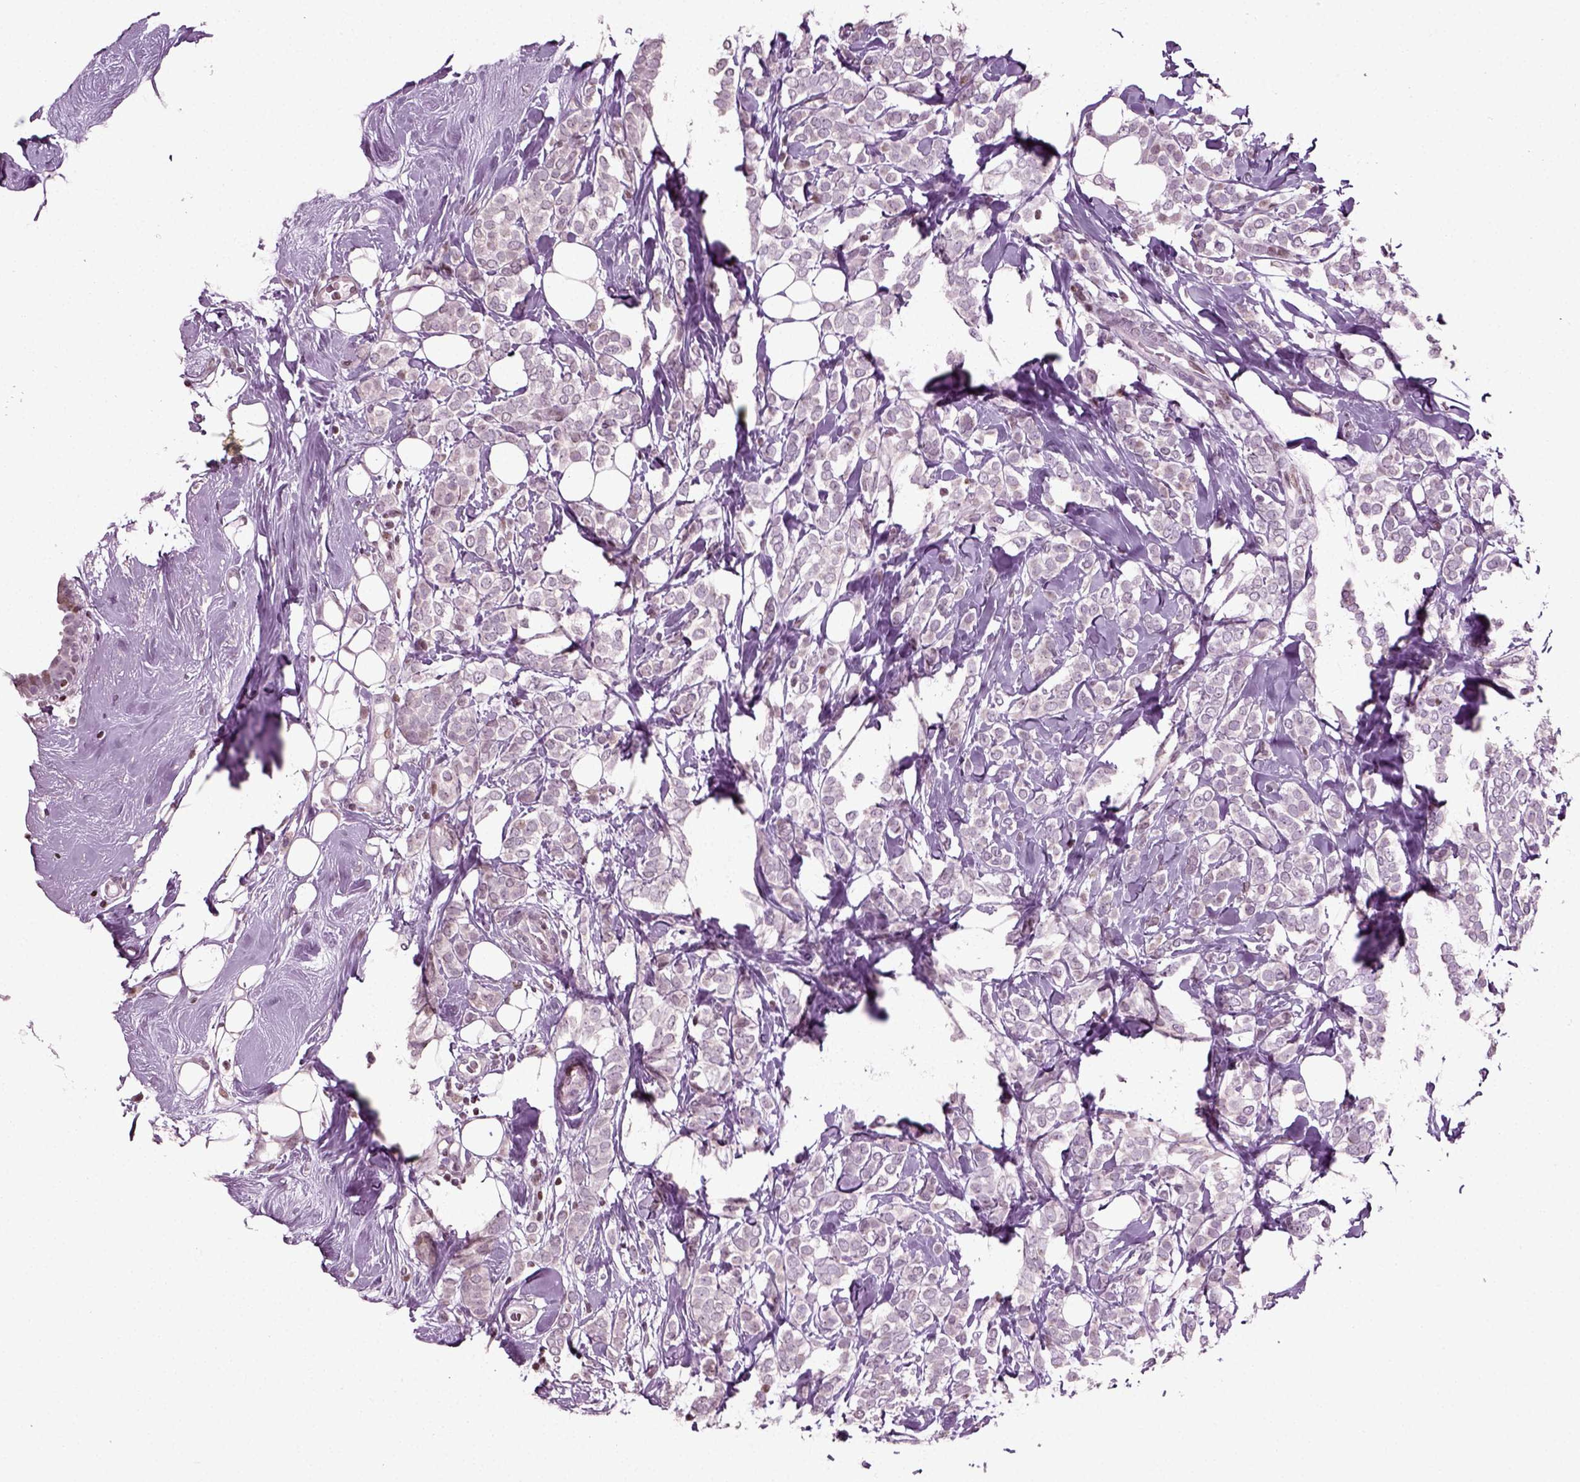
{"staining": {"intensity": "negative", "quantity": "none", "location": "none"}, "tissue": "breast cancer", "cell_type": "Tumor cells", "image_type": "cancer", "snomed": [{"axis": "morphology", "description": "Lobular carcinoma"}, {"axis": "topography", "description": "Breast"}], "caption": "DAB immunohistochemical staining of lobular carcinoma (breast) shows no significant expression in tumor cells.", "gene": "HEYL", "patient": {"sex": "female", "age": 49}}